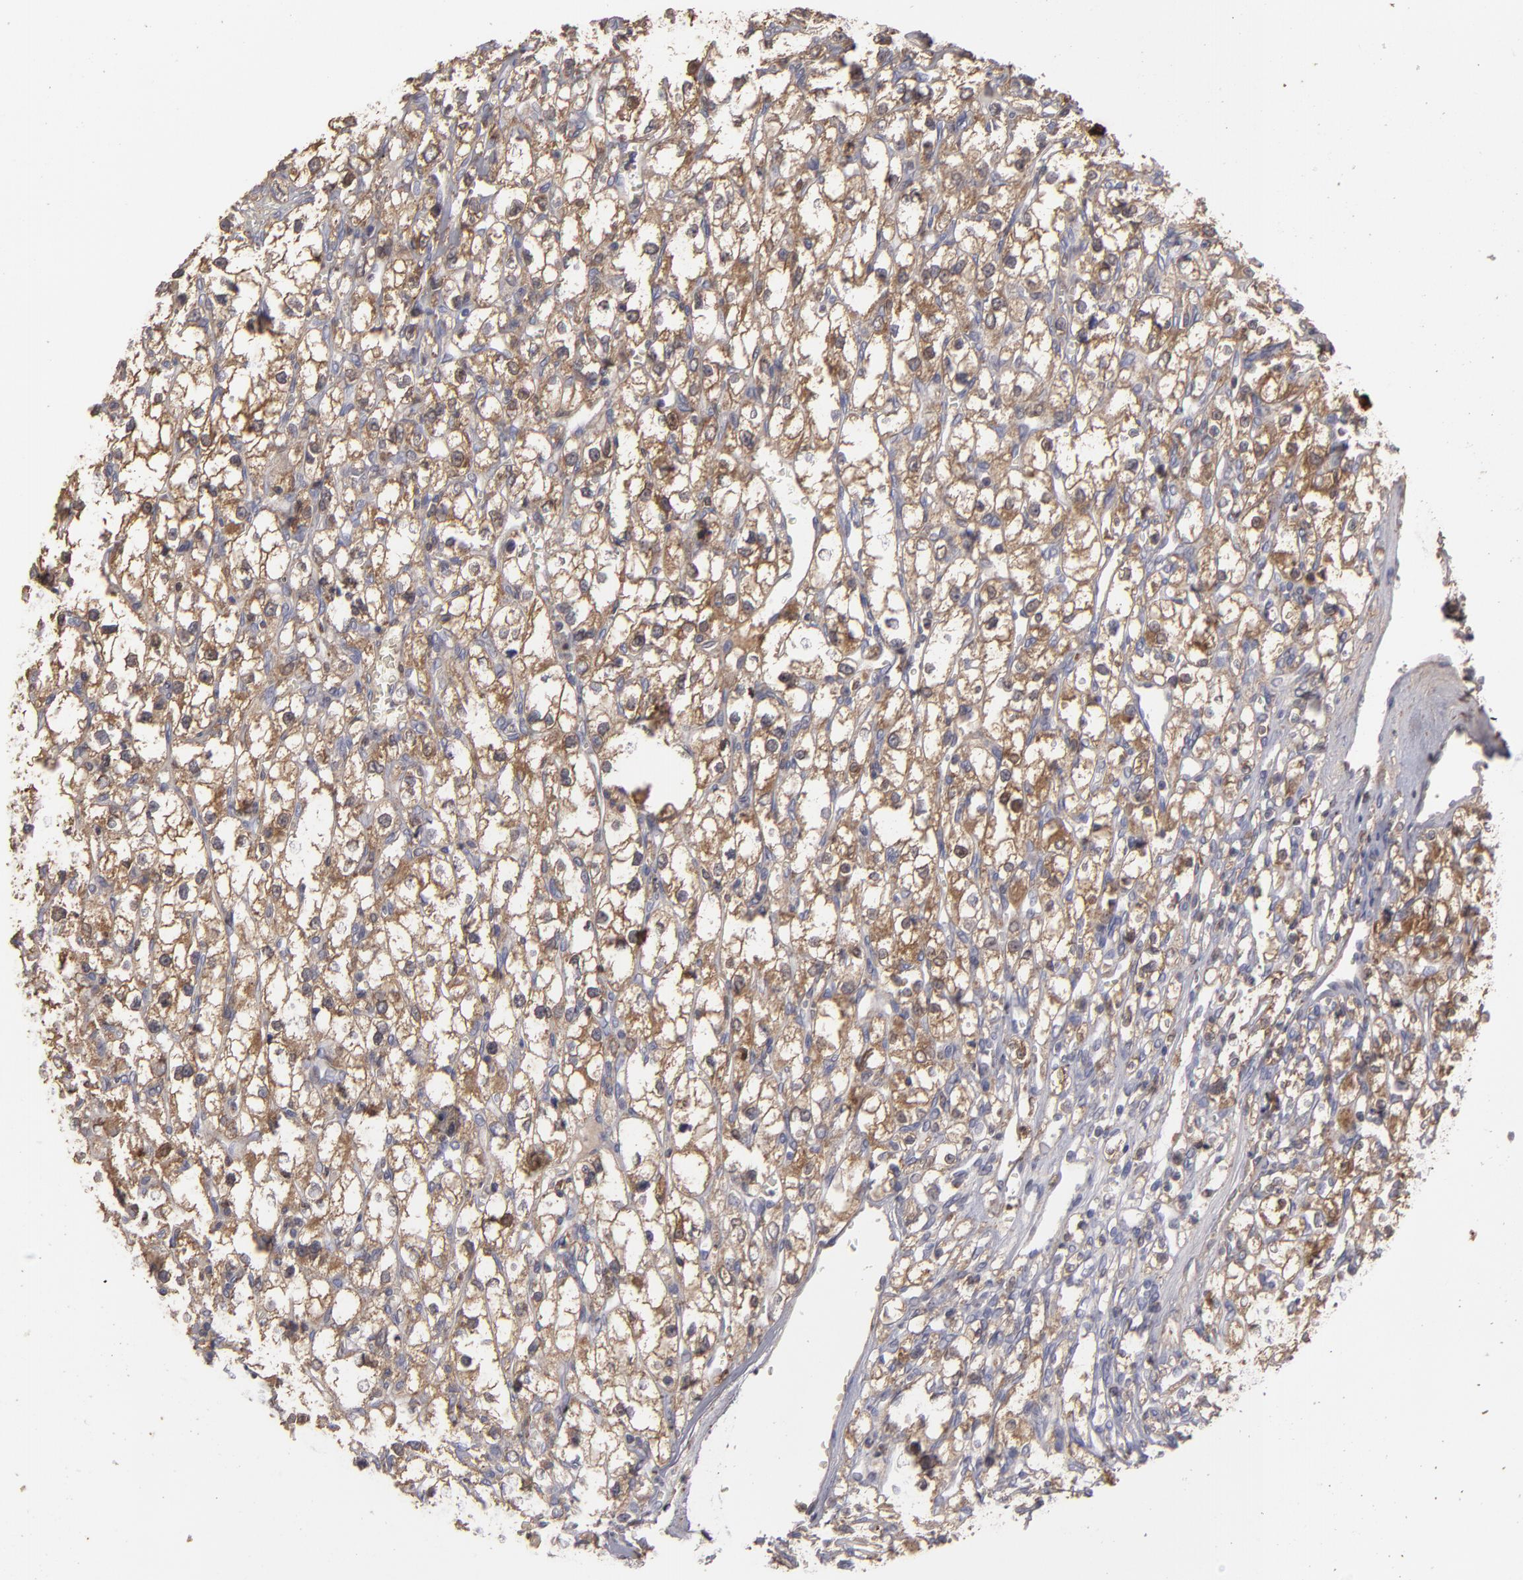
{"staining": {"intensity": "moderate", "quantity": ">75%", "location": "cytoplasmic/membranous"}, "tissue": "renal cancer", "cell_type": "Tumor cells", "image_type": "cancer", "snomed": [{"axis": "morphology", "description": "Adenocarcinoma, NOS"}, {"axis": "topography", "description": "Kidney"}], "caption": "A medium amount of moderate cytoplasmic/membranous expression is present in about >75% of tumor cells in renal adenocarcinoma tissue.", "gene": "SEMA3G", "patient": {"sex": "female", "age": 62}}